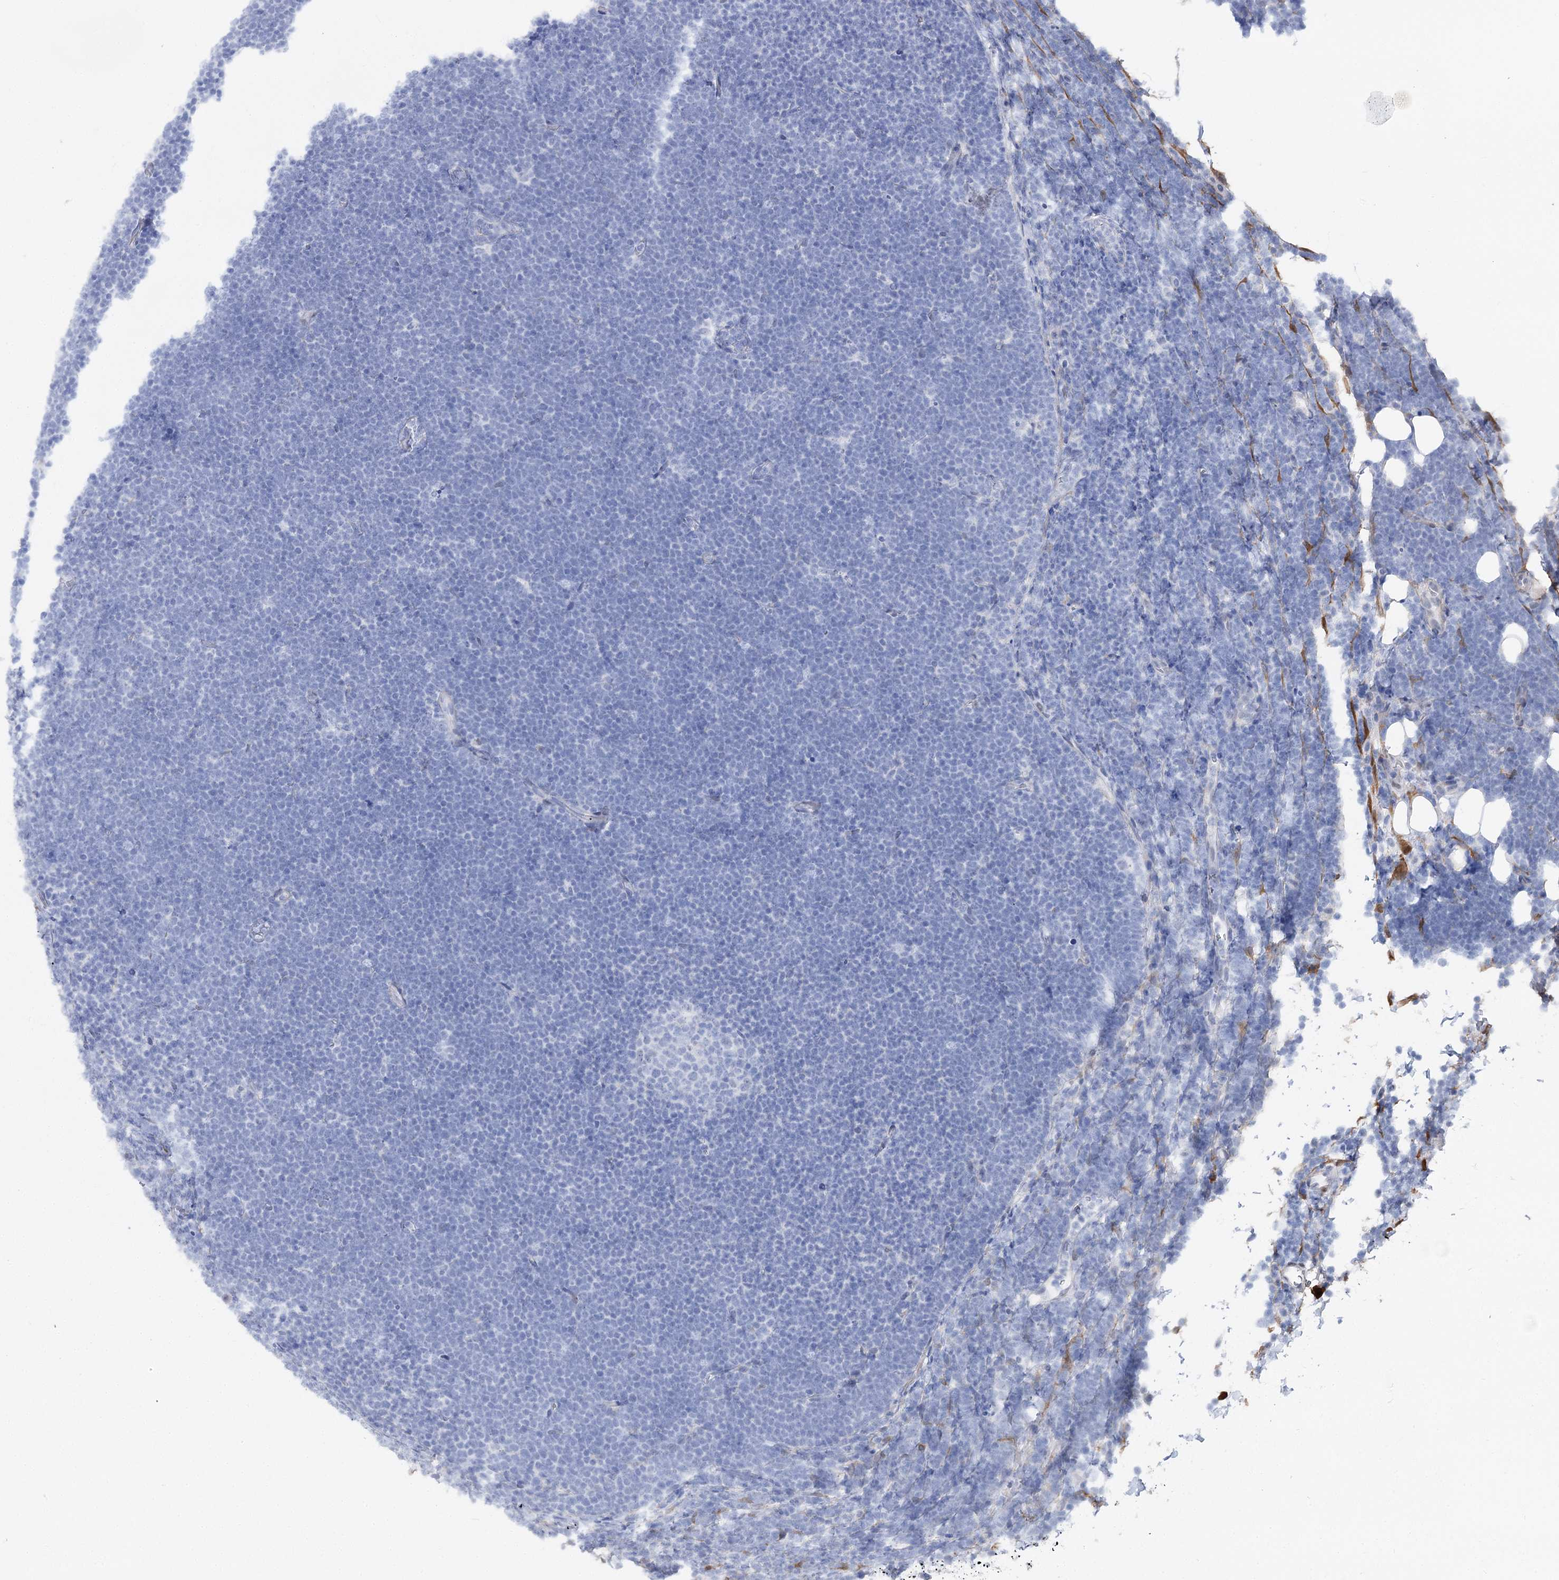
{"staining": {"intensity": "negative", "quantity": "none", "location": "none"}, "tissue": "lymphoma", "cell_type": "Tumor cells", "image_type": "cancer", "snomed": [{"axis": "morphology", "description": "Malignant lymphoma, non-Hodgkin's type, High grade"}, {"axis": "topography", "description": "Lymph node"}], "caption": "Lymphoma was stained to show a protein in brown. There is no significant staining in tumor cells.", "gene": "UGDH", "patient": {"sex": "male", "age": 13}}